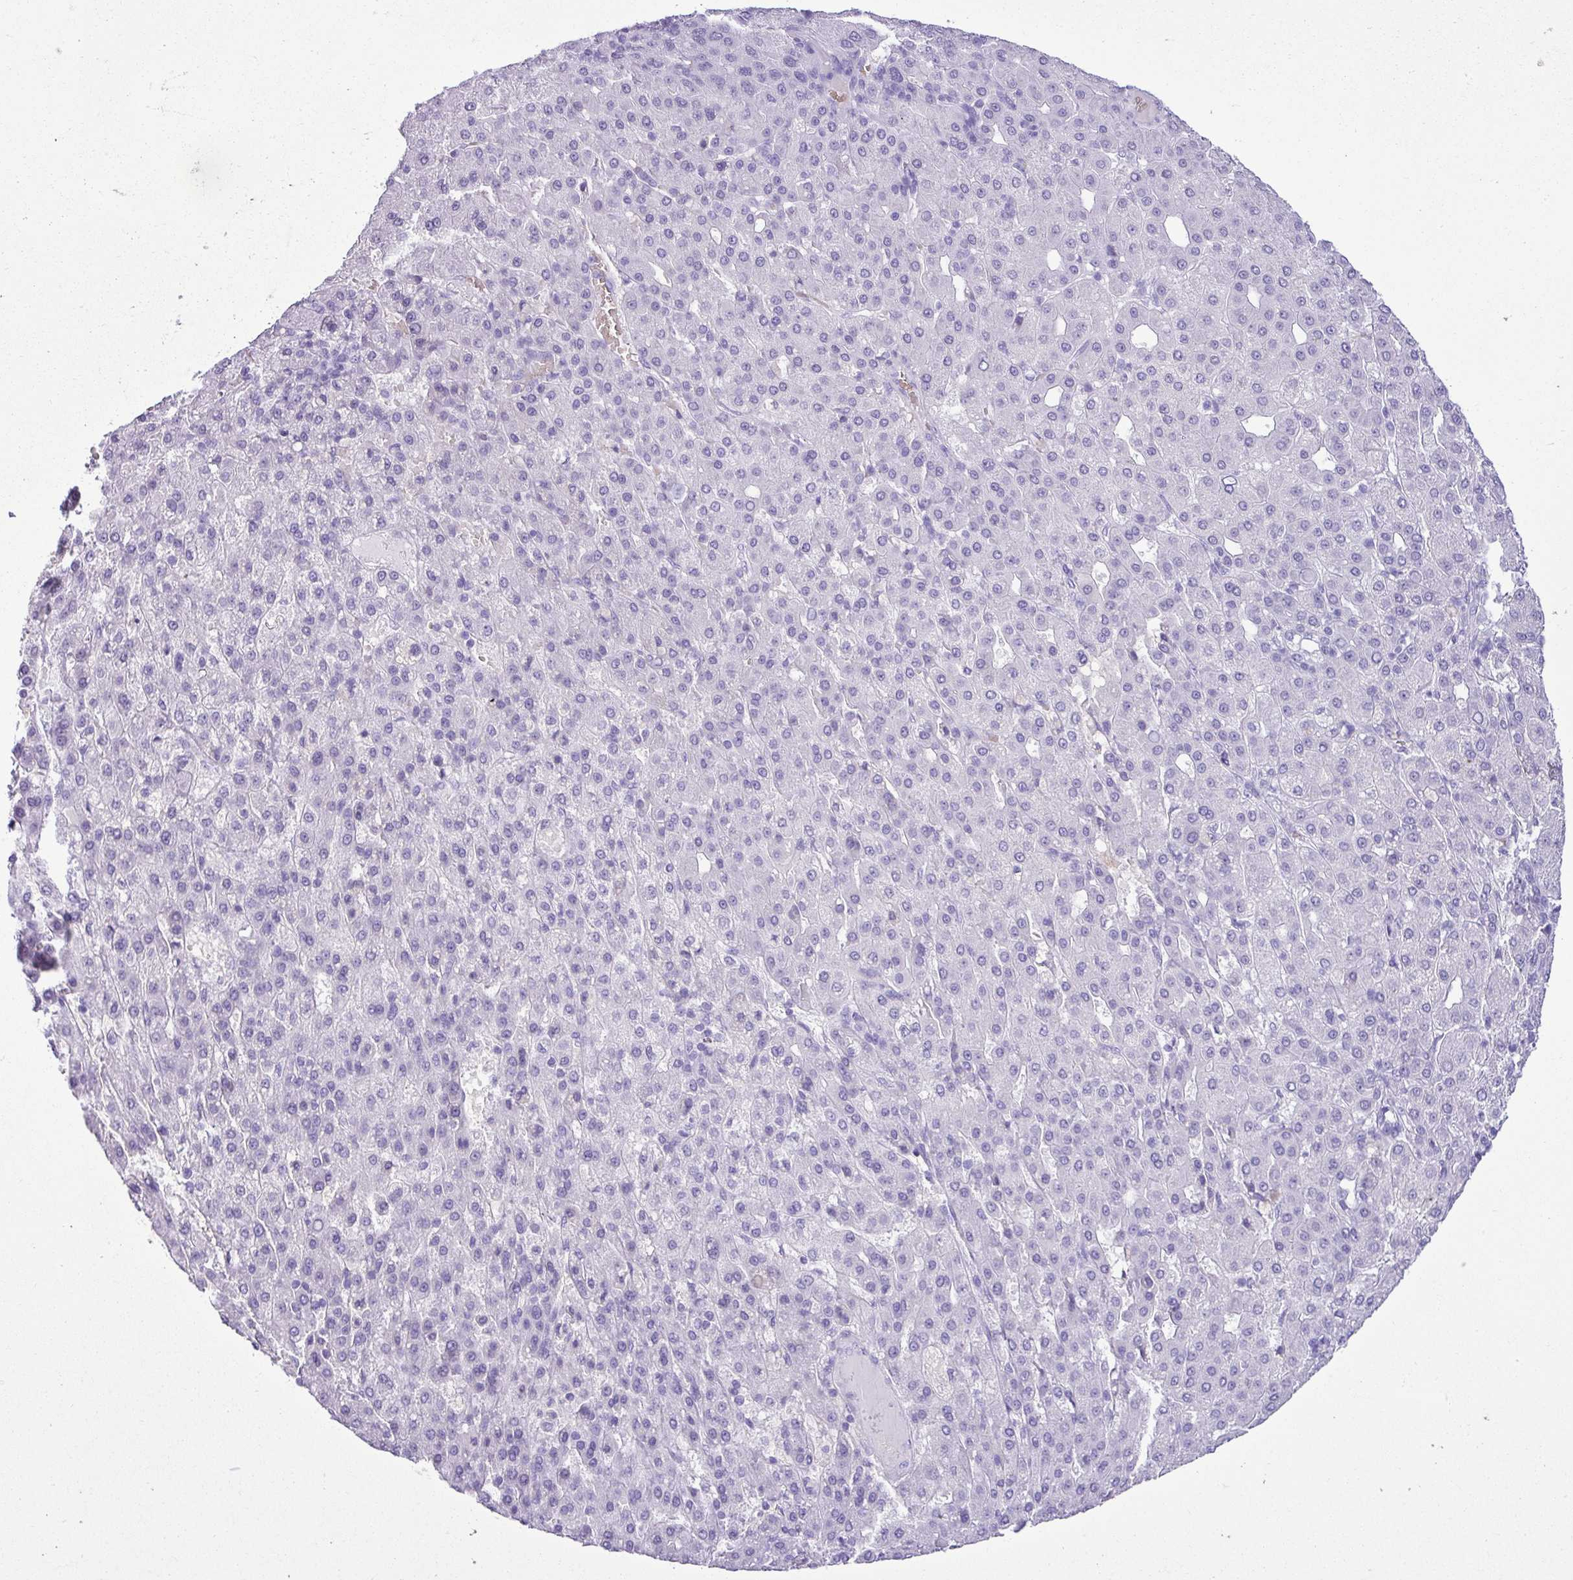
{"staining": {"intensity": "negative", "quantity": "none", "location": "none"}, "tissue": "liver cancer", "cell_type": "Tumor cells", "image_type": "cancer", "snomed": [{"axis": "morphology", "description": "Carcinoma, Hepatocellular, NOS"}, {"axis": "topography", "description": "Liver"}], "caption": "This is a histopathology image of IHC staining of hepatocellular carcinoma (liver), which shows no positivity in tumor cells. Nuclei are stained in blue.", "gene": "ZSCAN5A", "patient": {"sex": "male", "age": 65}}